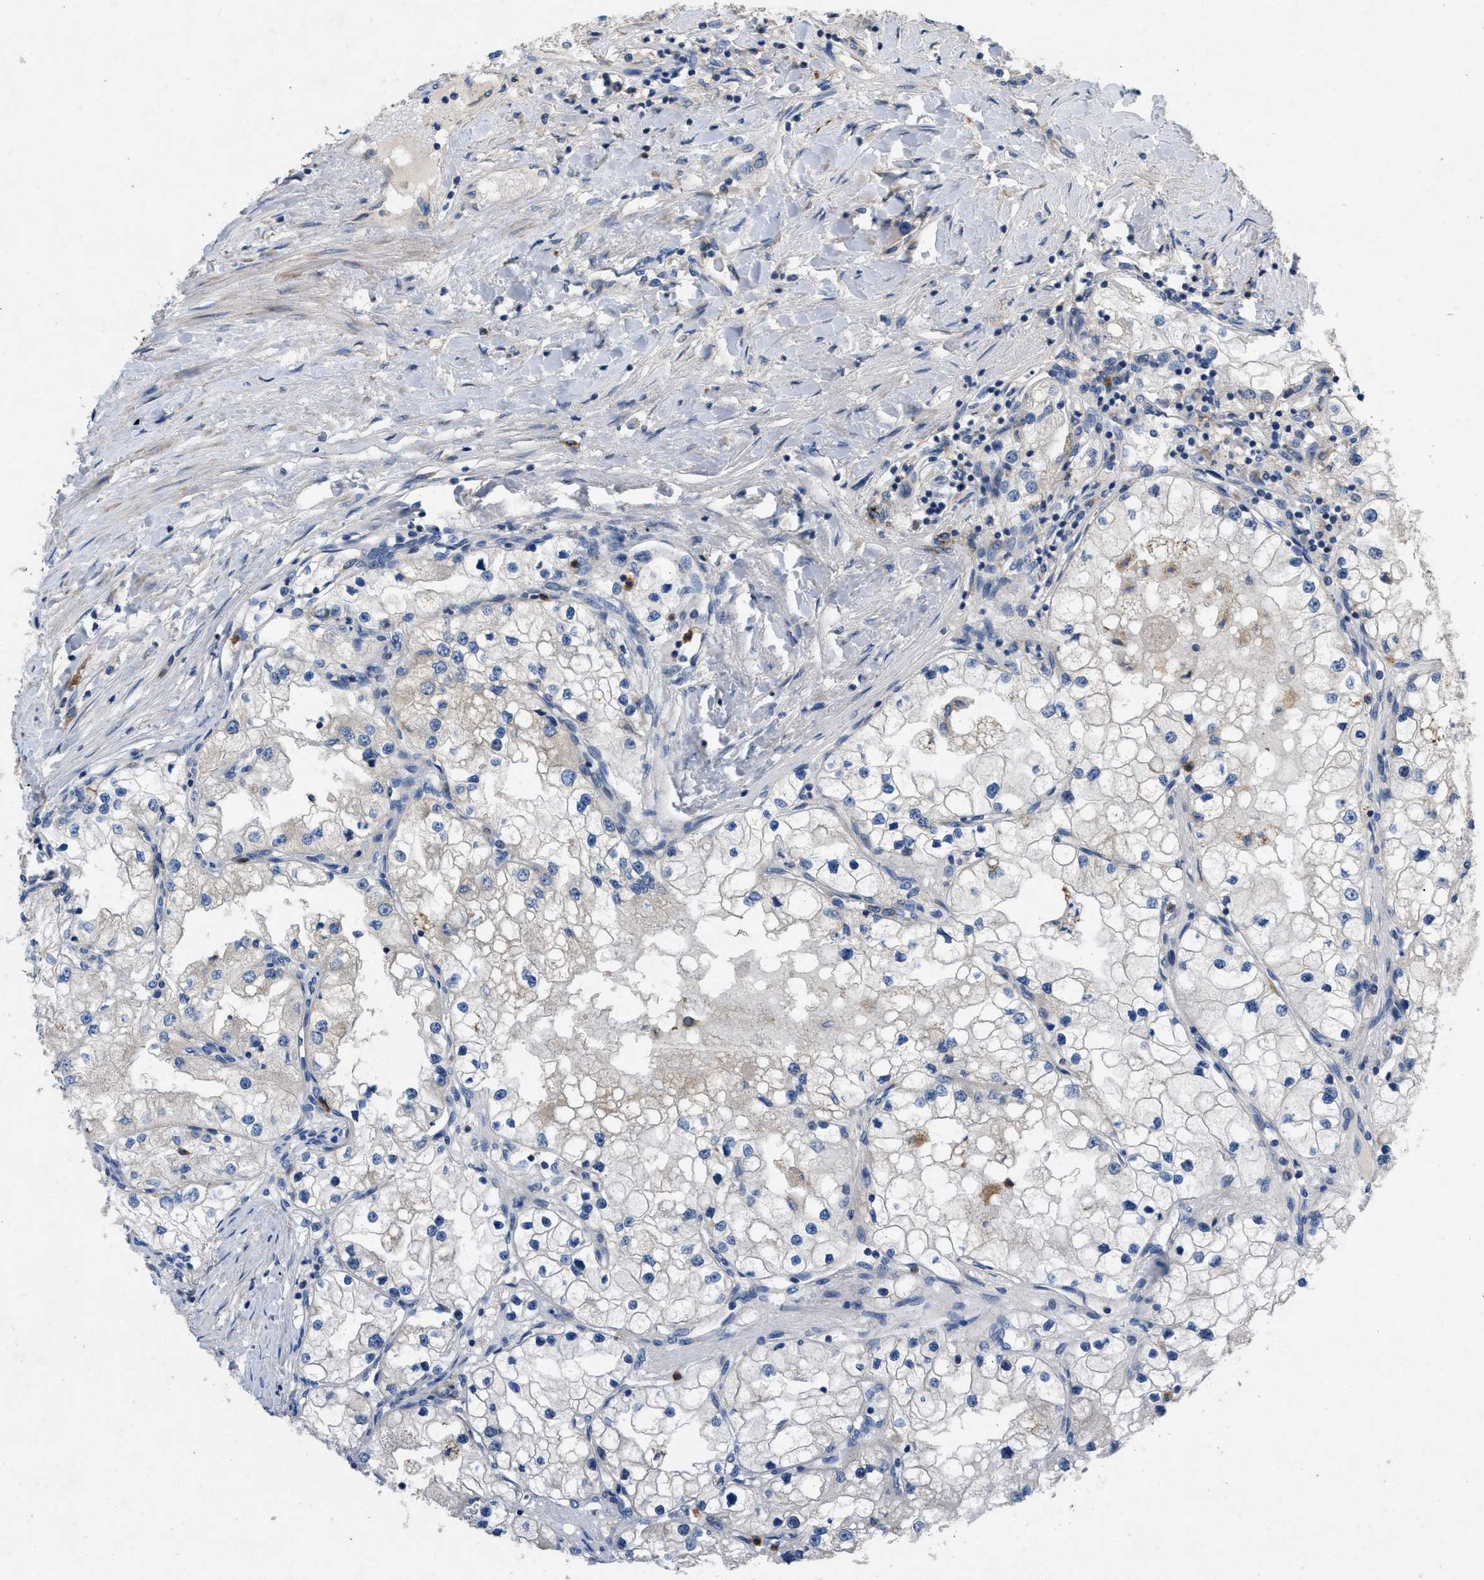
{"staining": {"intensity": "negative", "quantity": "none", "location": "none"}, "tissue": "renal cancer", "cell_type": "Tumor cells", "image_type": "cancer", "snomed": [{"axis": "morphology", "description": "Adenocarcinoma, NOS"}, {"axis": "topography", "description": "Kidney"}], "caption": "Adenocarcinoma (renal) was stained to show a protein in brown. There is no significant staining in tumor cells.", "gene": "PLPPR5", "patient": {"sex": "male", "age": 68}}